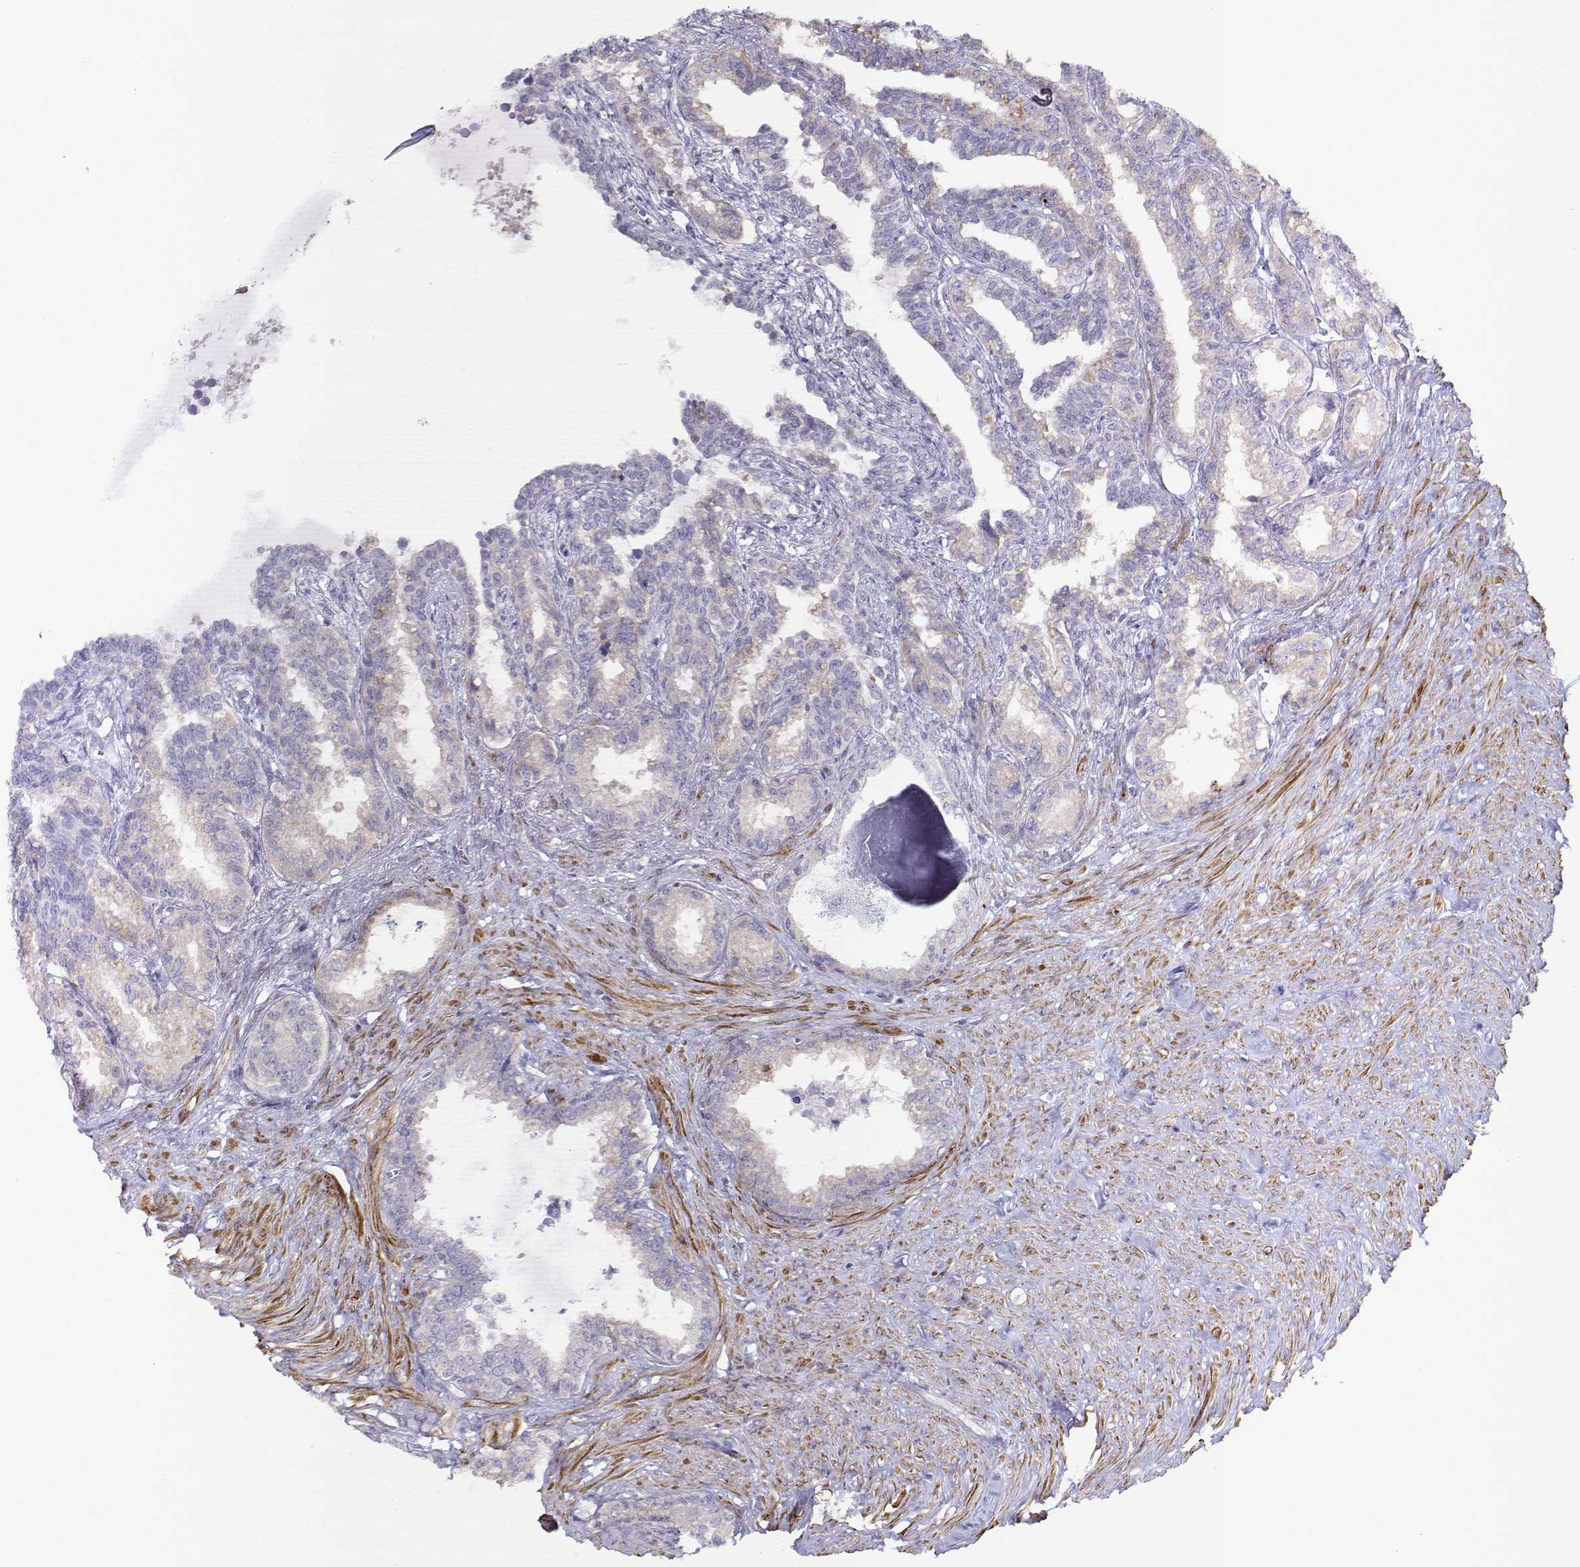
{"staining": {"intensity": "negative", "quantity": "none", "location": "none"}, "tissue": "seminal vesicle", "cell_type": "Glandular cells", "image_type": "normal", "snomed": [{"axis": "morphology", "description": "Normal tissue, NOS"}, {"axis": "morphology", "description": "Urothelial carcinoma, NOS"}, {"axis": "topography", "description": "Urinary bladder"}, {"axis": "topography", "description": "Seminal veicle"}], "caption": "A high-resolution image shows immunohistochemistry staining of benign seminal vesicle, which displays no significant expression in glandular cells.", "gene": "NOS1AP", "patient": {"sex": "male", "age": 76}}